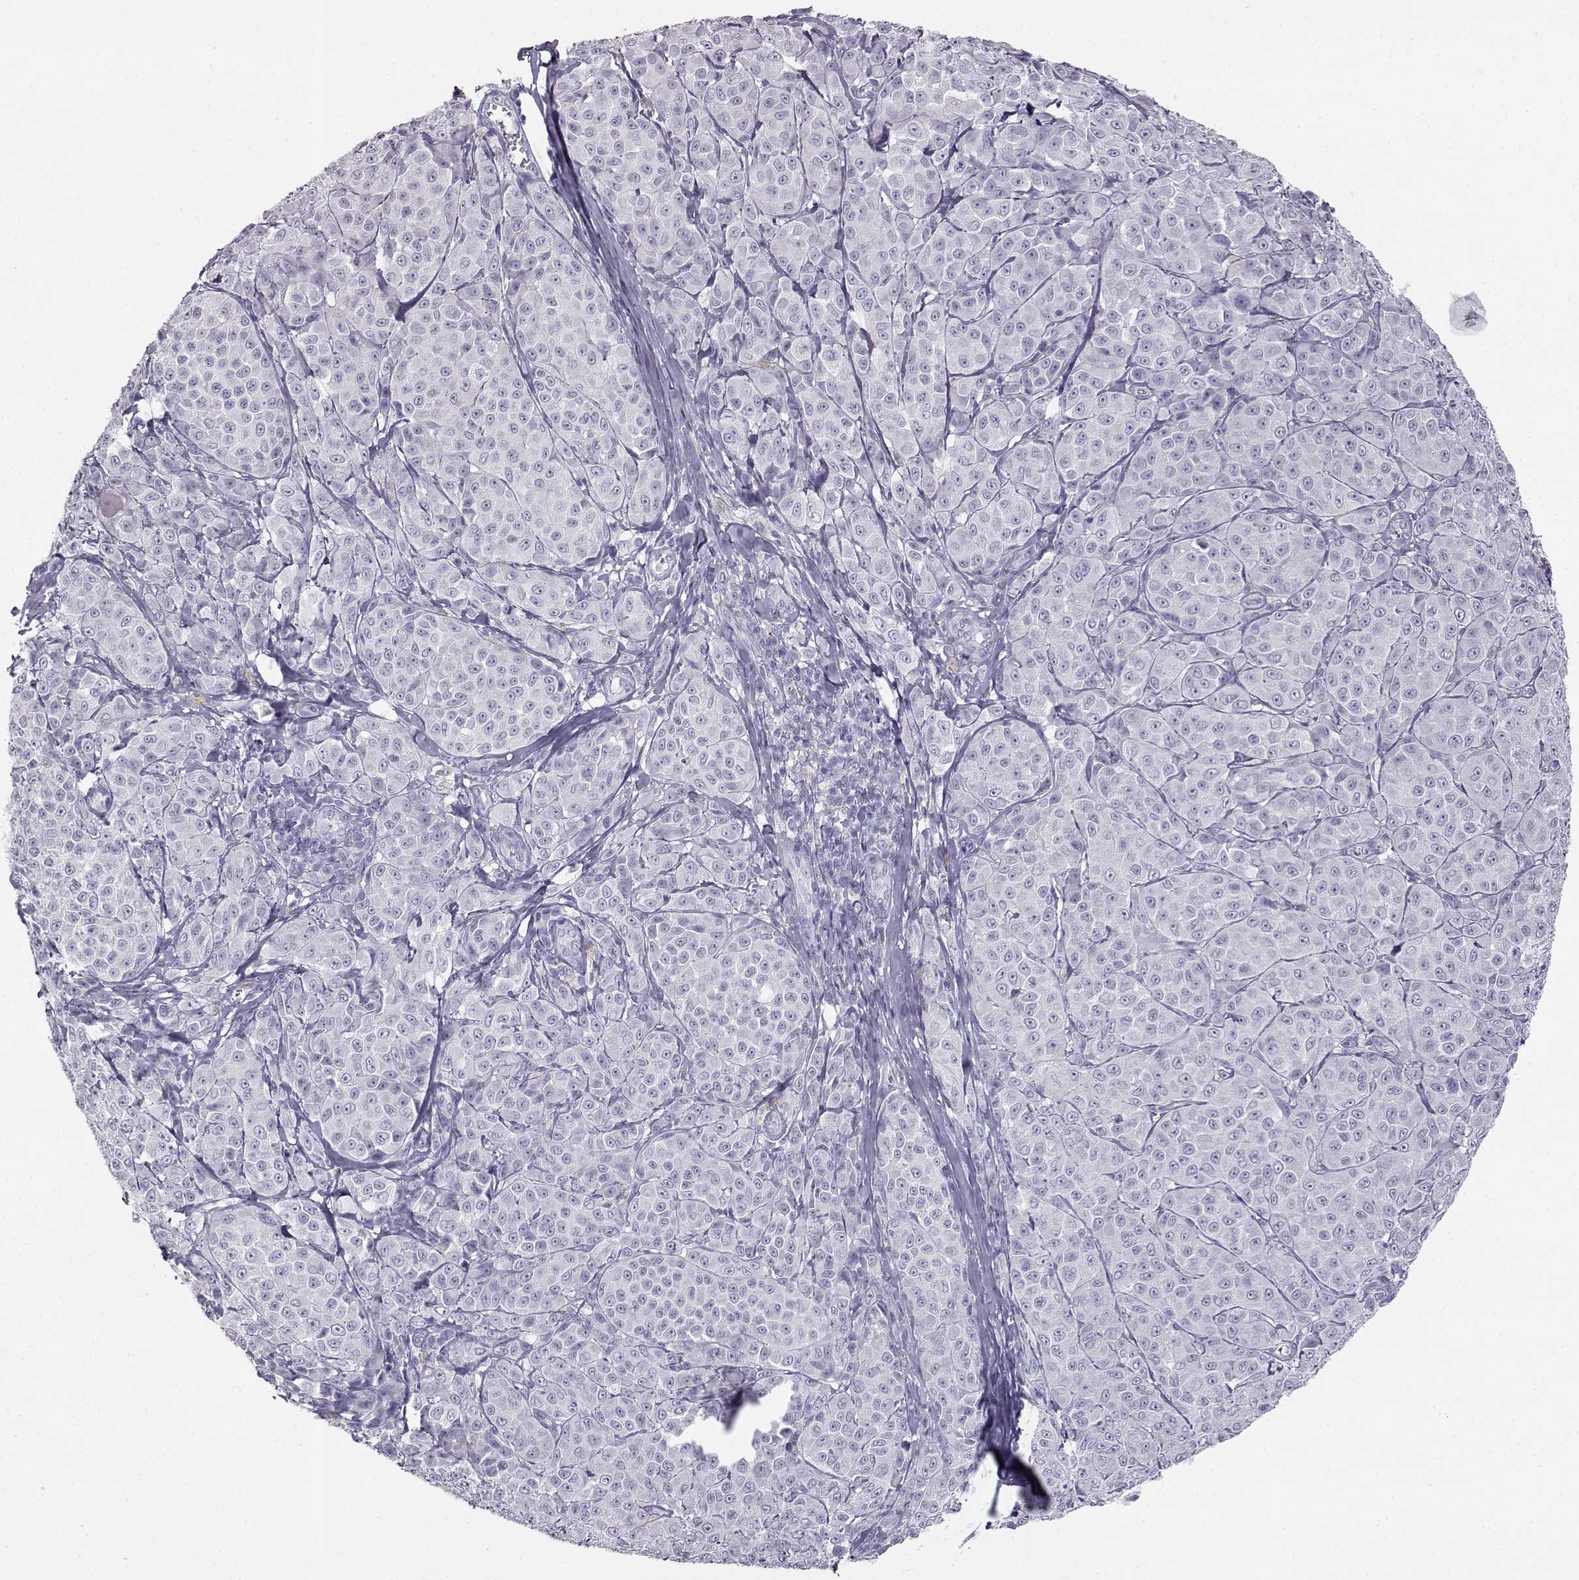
{"staining": {"intensity": "negative", "quantity": "none", "location": "none"}, "tissue": "melanoma", "cell_type": "Tumor cells", "image_type": "cancer", "snomed": [{"axis": "morphology", "description": "Malignant melanoma, NOS"}, {"axis": "topography", "description": "Skin"}], "caption": "There is no significant staining in tumor cells of malignant melanoma.", "gene": "ITLN2", "patient": {"sex": "male", "age": 89}}